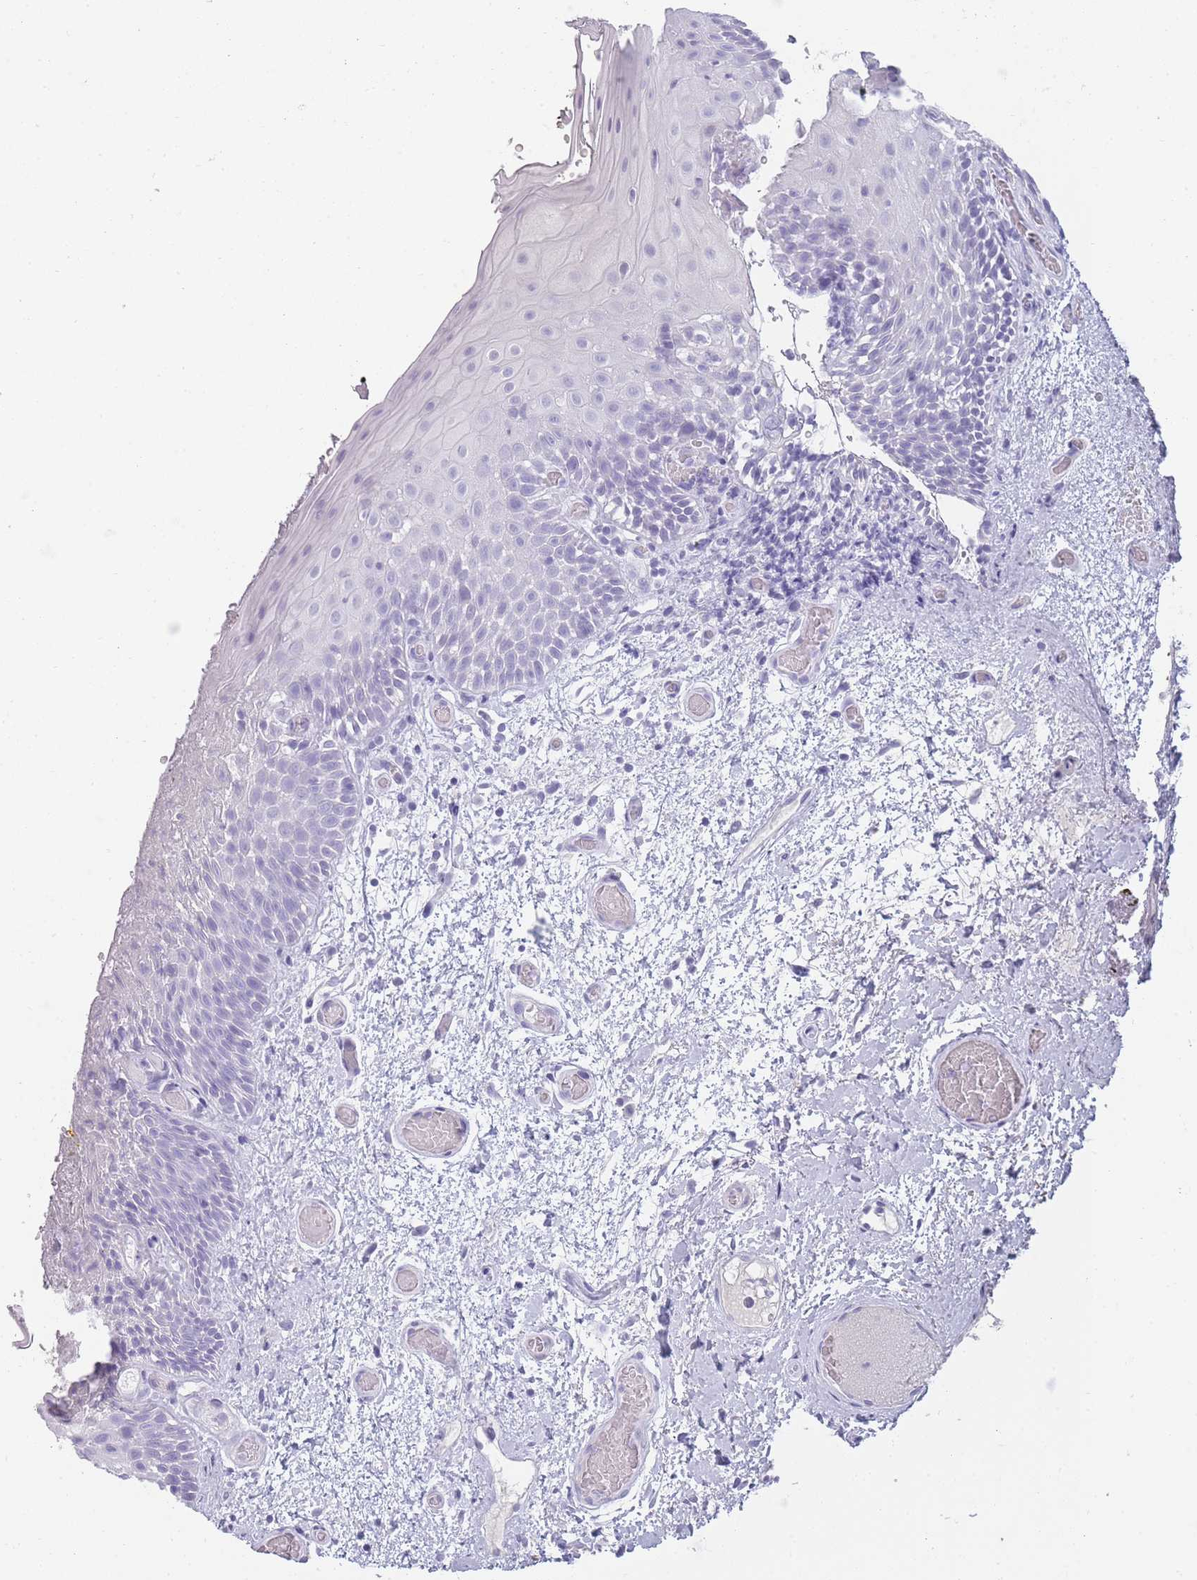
{"staining": {"intensity": "negative", "quantity": "none", "location": "none"}, "tissue": "oral mucosa", "cell_type": "Squamous epithelial cells", "image_type": "normal", "snomed": [{"axis": "morphology", "description": "Normal tissue, NOS"}, {"axis": "morphology", "description": "Squamous cell carcinoma, NOS"}, {"axis": "topography", "description": "Oral tissue"}, {"axis": "topography", "description": "Tounge, NOS"}, {"axis": "topography", "description": "Head-Neck"}], "caption": "High magnification brightfield microscopy of normal oral mucosa stained with DAB (3,3'-diaminobenzidine) (brown) and counterstained with hematoxylin (blue): squamous epithelial cells show no significant positivity. (DAB IHC visualized using brightfield microscopy, high magnification).", "gene": "TCP11X1", "patient": {"sex": "male", "age": 76}}